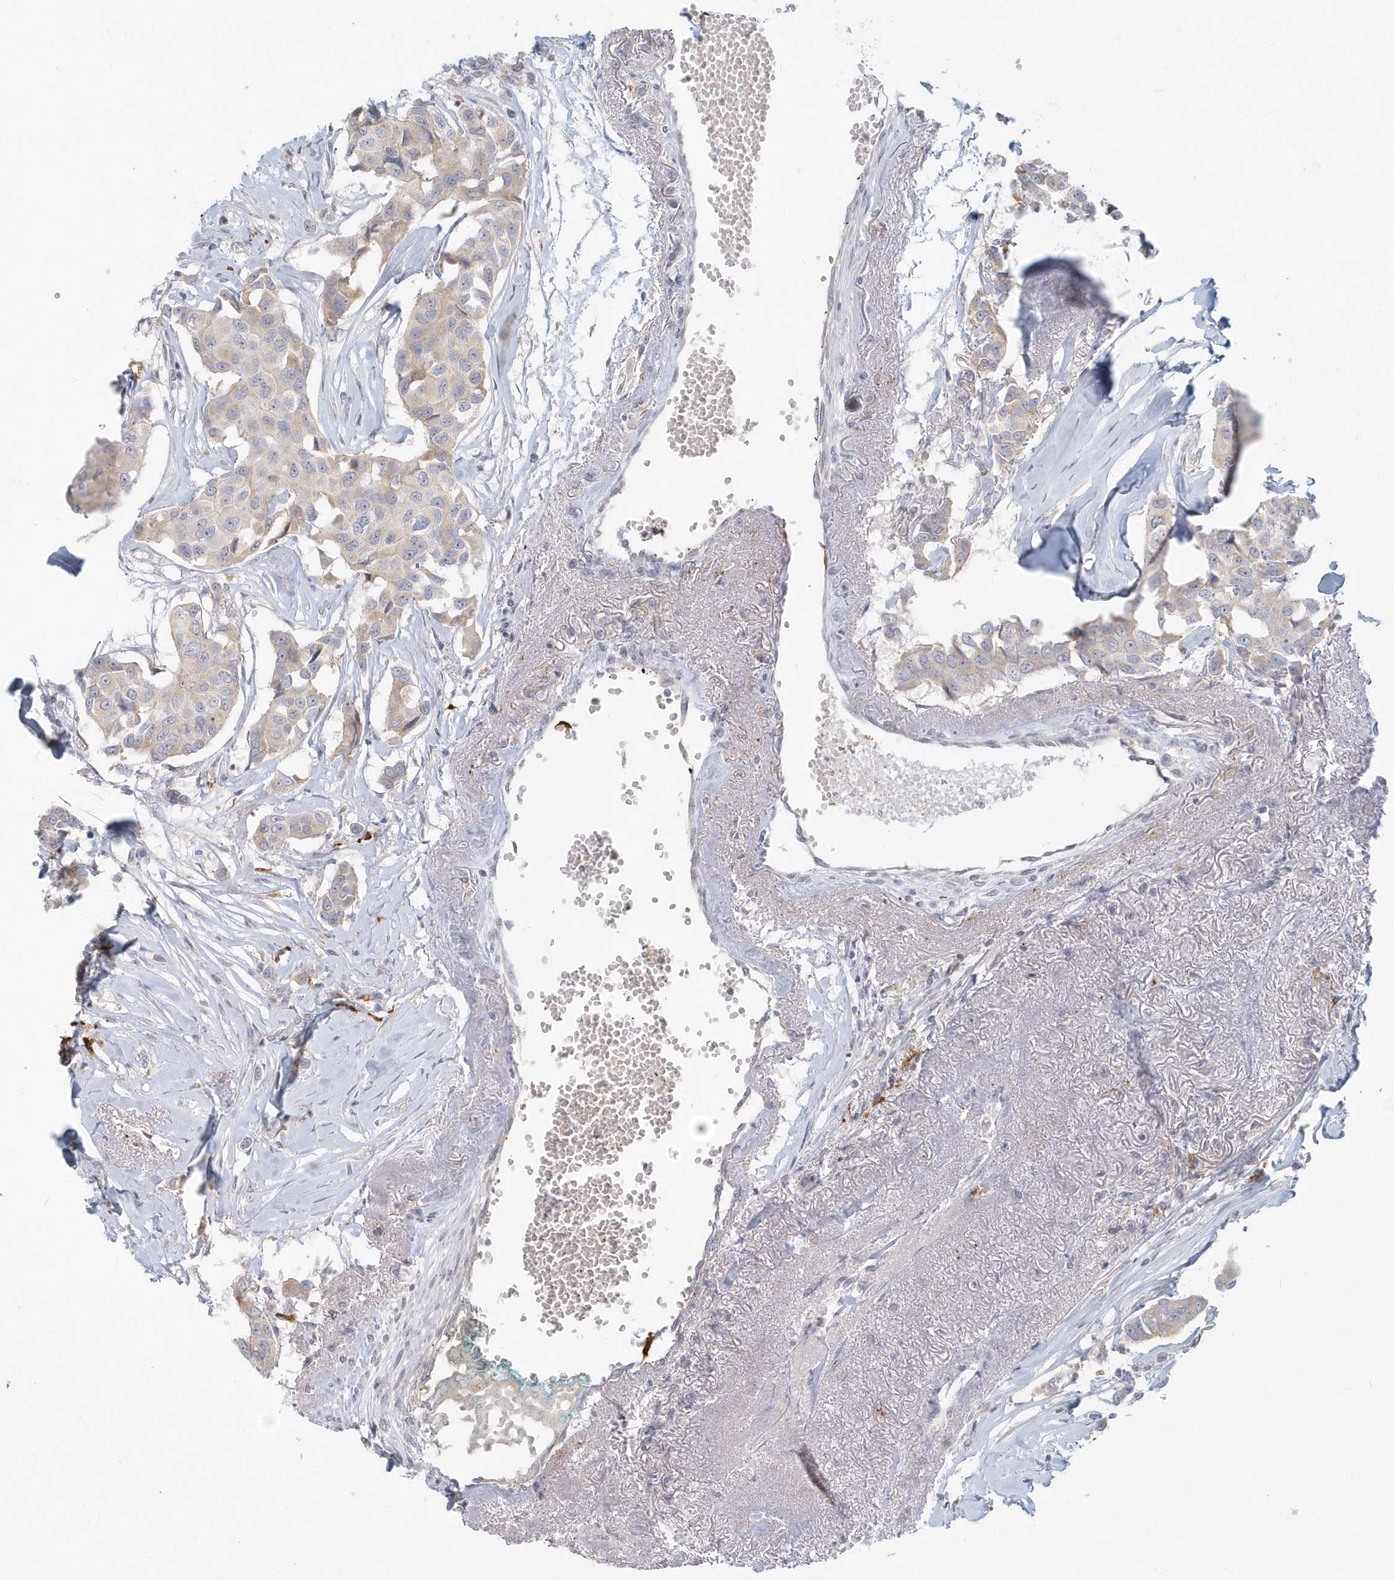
{"staining": {"intensity": "weak", "quantity": "<25%", "location": "cytoplasmic/membranous"}, "tissue": "breast cancer", "cell_type": "Tumor cells", "image_type": "cancer", "snomed": [{"axis": "morphology", "description": "Duct carcinoma"}, {"axis": "topography", "description": "Breast"}], "caption": "Immunohistochemistry of human breast cancer (infiltrating ductal carcinoma) displays no positivity in tumor cells.", "gene": "NAPB", "patient": {"sex": "female", "age": 80}}